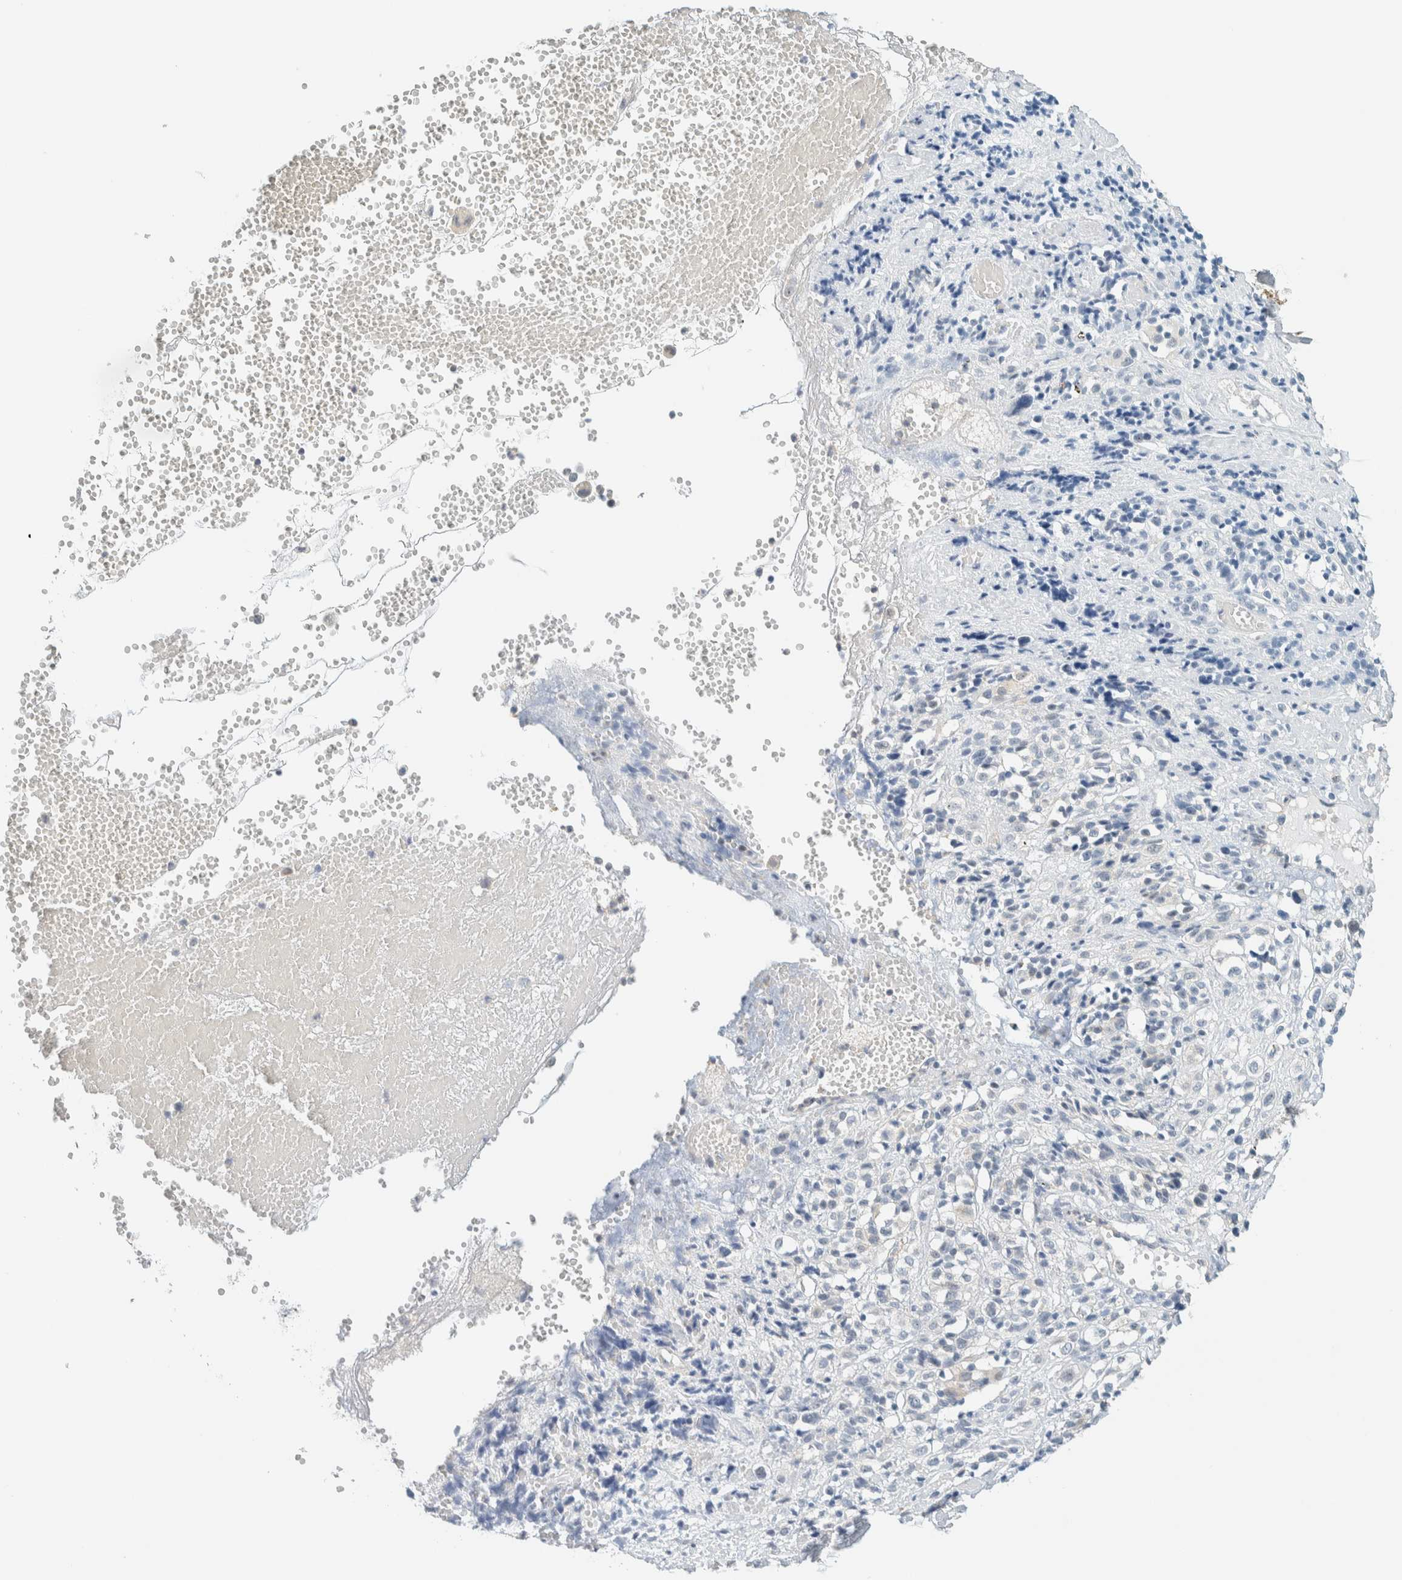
{"staining": {"intensity": "negative", "quantity": "none", "location": "none"}, "tissue": "melanoma", "cell_type": "Tumor cells", "image_type": "cancer", "snomed": [{"axis": "morphology", "description": "Malignant melanoma, Metastatic site"}, {"axis": "topography", "description": "Skin"}], "caption": "IHC photomicrograph of human melanoma stained for a protein (brown), which shows no expression in tumor cells.", "gene": "NDE1", "patient": {"sex": "female", "age": 74}}